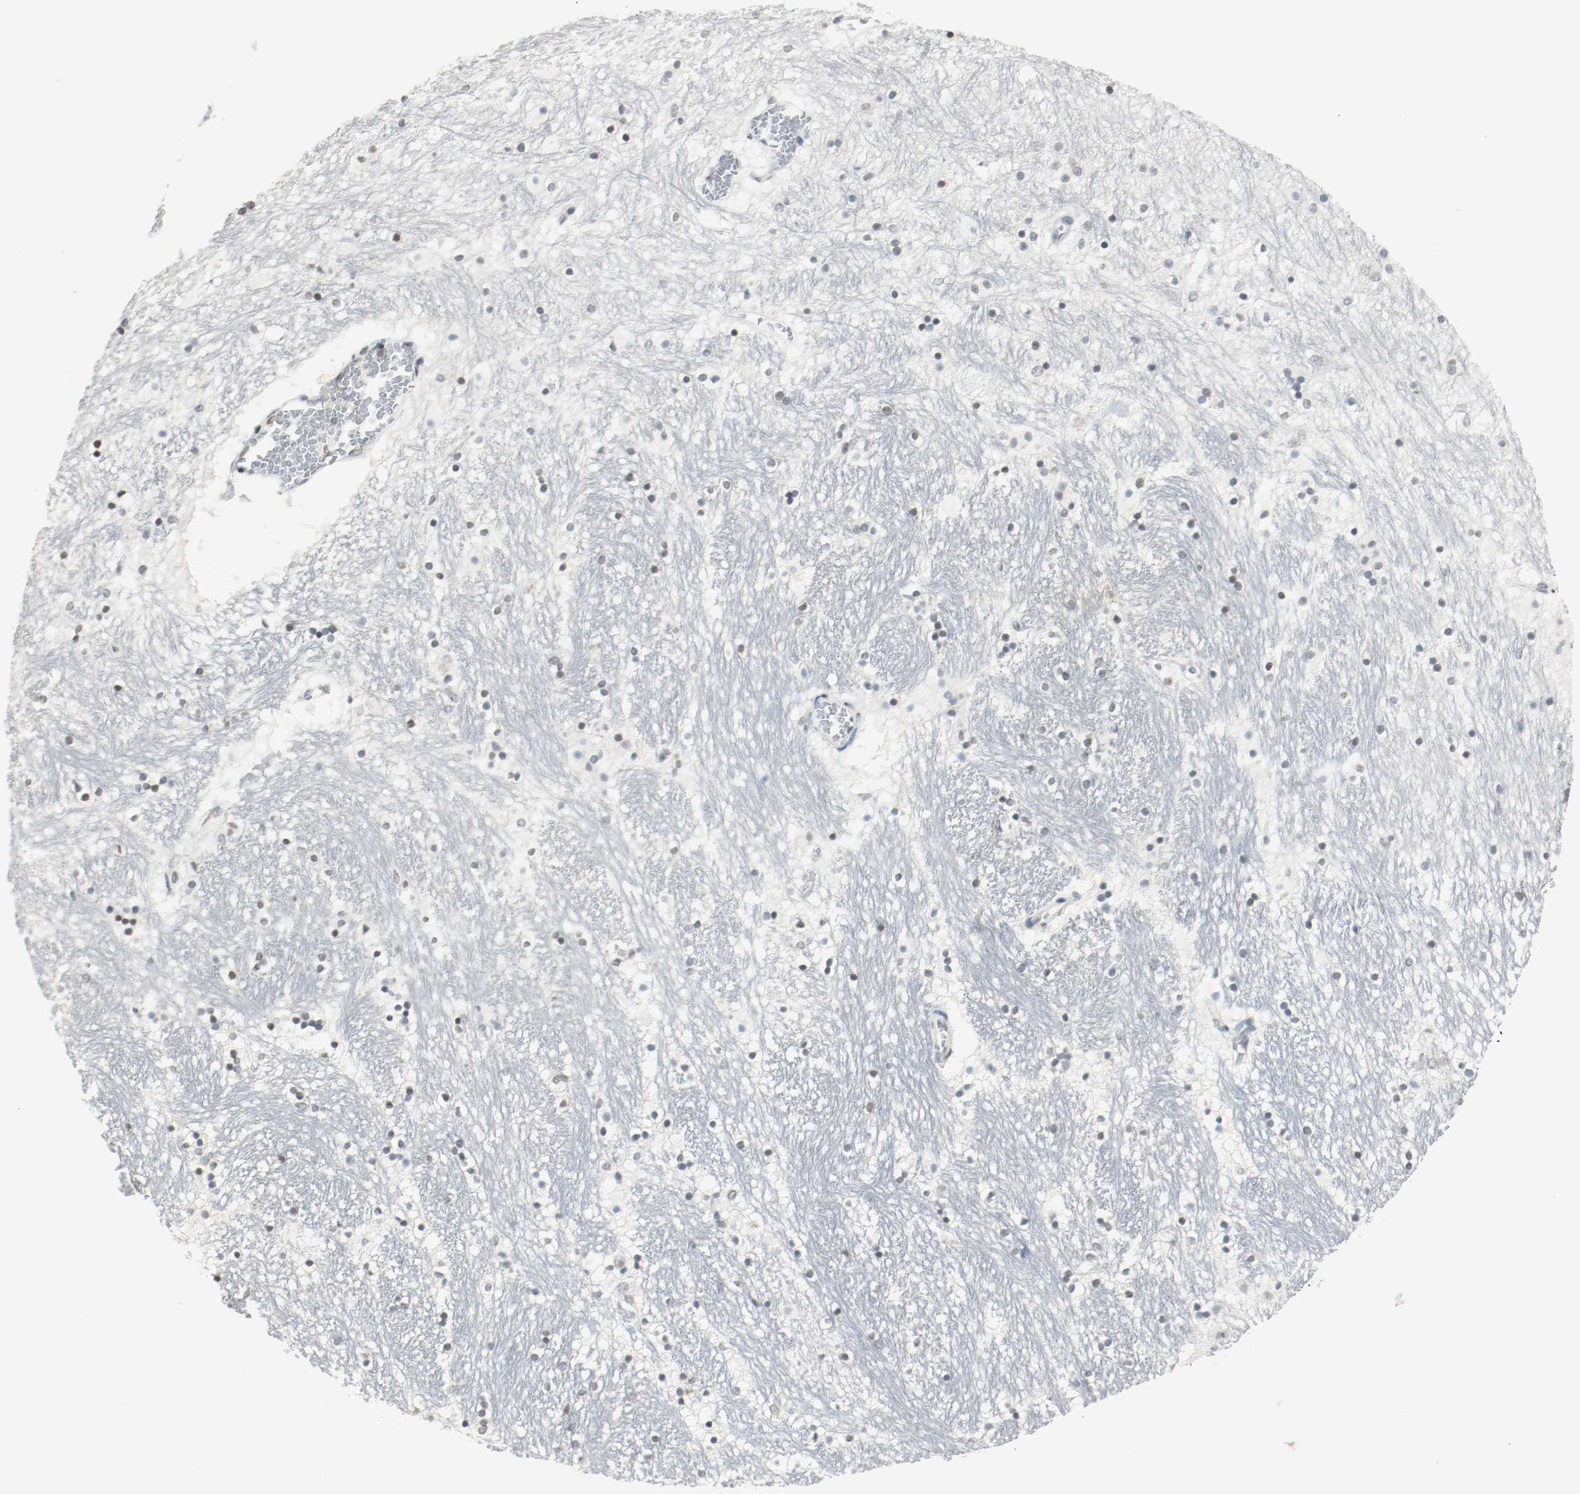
{"staining": {"intensity": "weak", "quantity": ">75%", "location": "nuclear"}, "tissue": "hippocampus", "cell_type": "Glial cells", "image_type": "normal", "snomed": [{"axis": "morphology", "description": "Normal tissue, NOS"}, {"axis": "topography", "description": "Hippocampus"}], "caption": "Immunohistochemistry of benign hippocampus displays low levels of weak nuclear positivity in about >75% of glial cells. The protein of interest is stained brown, and the nuclei are stained in blue (DAB IHC with brightfield microscopy, high magnification).", "gene": "DNMT1", "patient": {"sex": "male", "age": 45}}